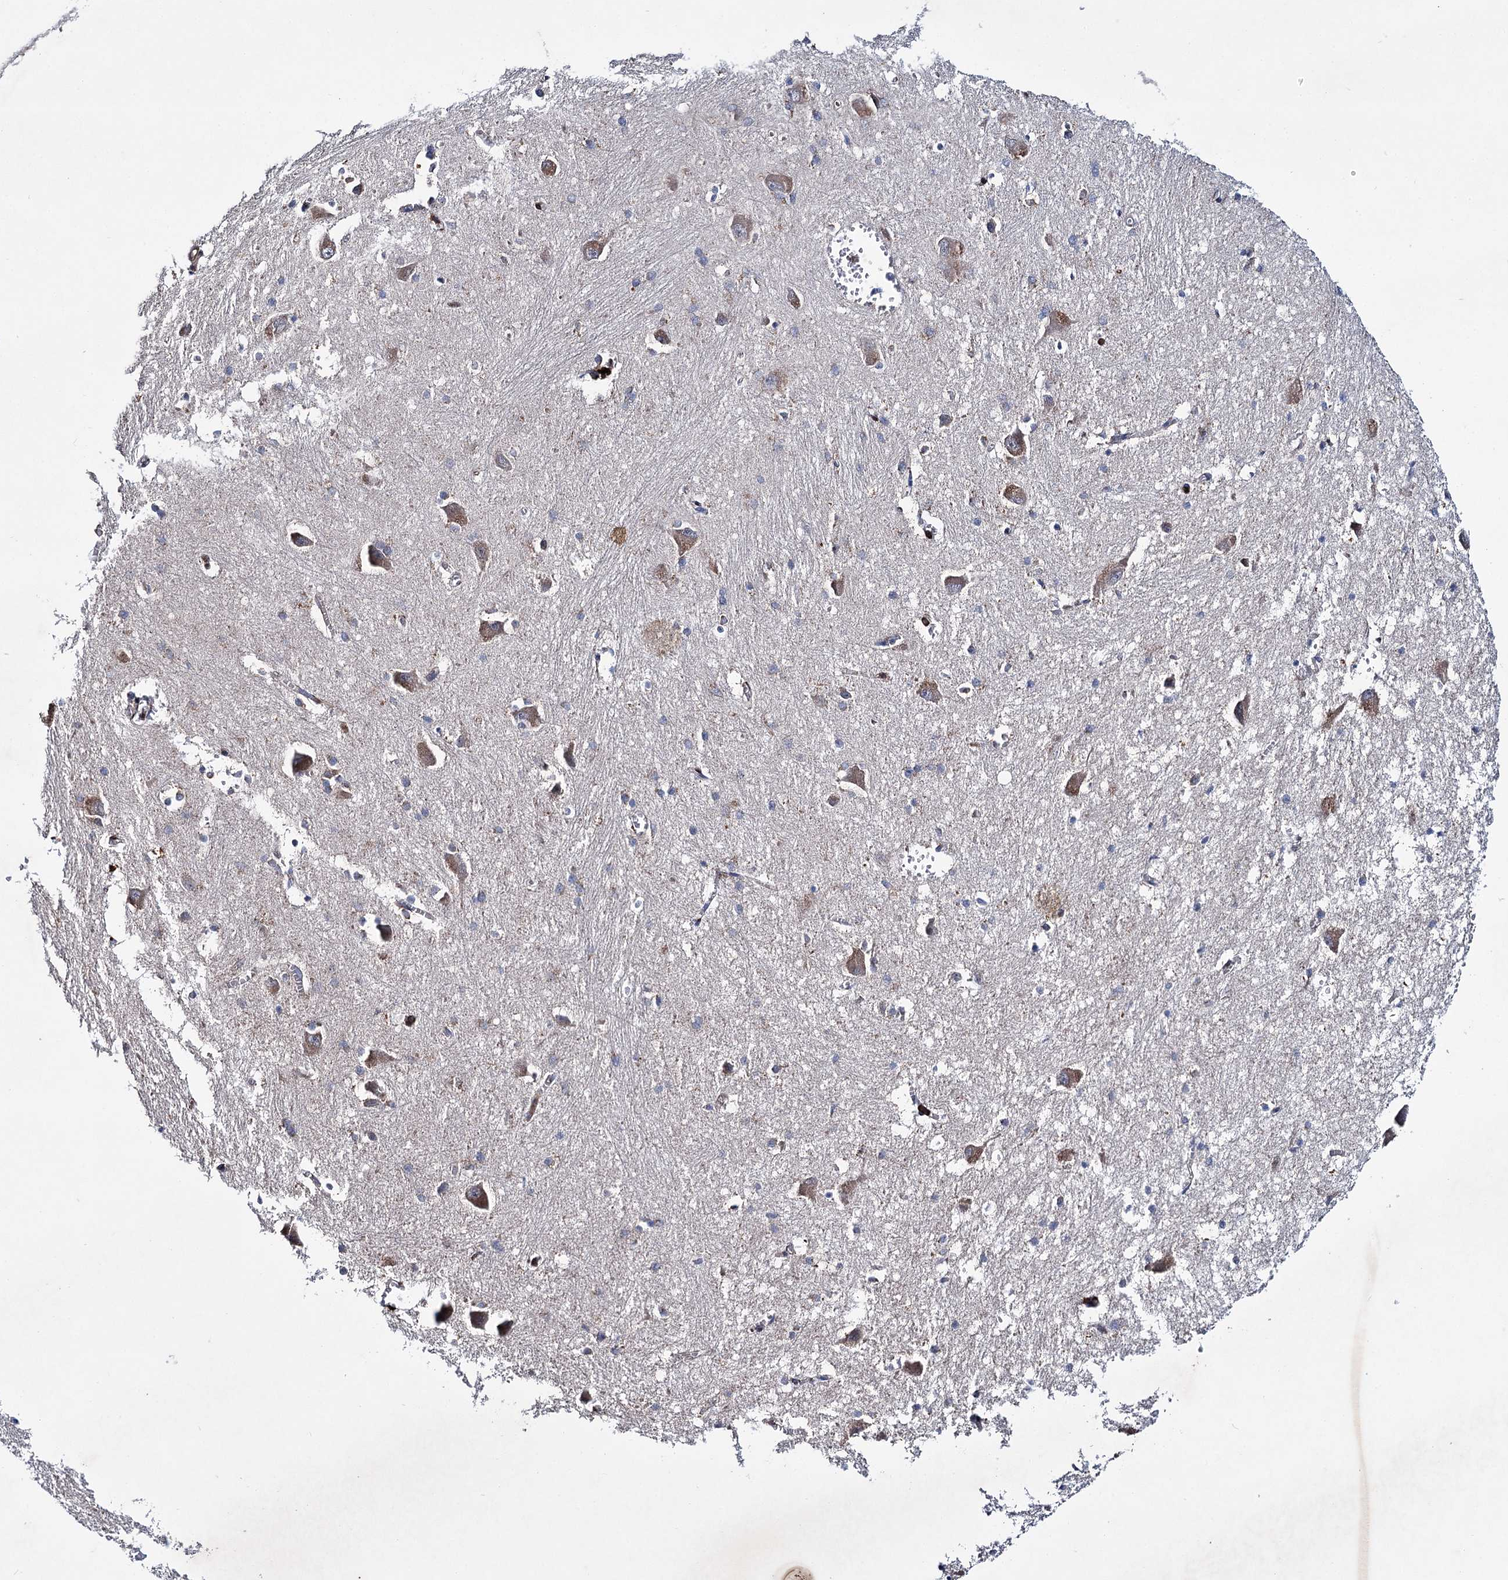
{"staining": {"intensity": "weak", "quantity": "25%-75%", "location": "cytoplasmic/membranous"}, "tissue": "caudate", "cell_type": "Glial cells", "image_type": "normal", "snomed": [{"axis": "morphology", "description": "Normal tissue, NOS"}, {"axis": "topography", "description": "Lateral ventricle wall"}], "caption": "Protein expression analysis of normal human caudate reveals weak cytoplasmic/membranous expression in approximately 25%-75% of glial cells.", "gene": "SCPEP1", "patient": {"sex": "male", "age": 37}}